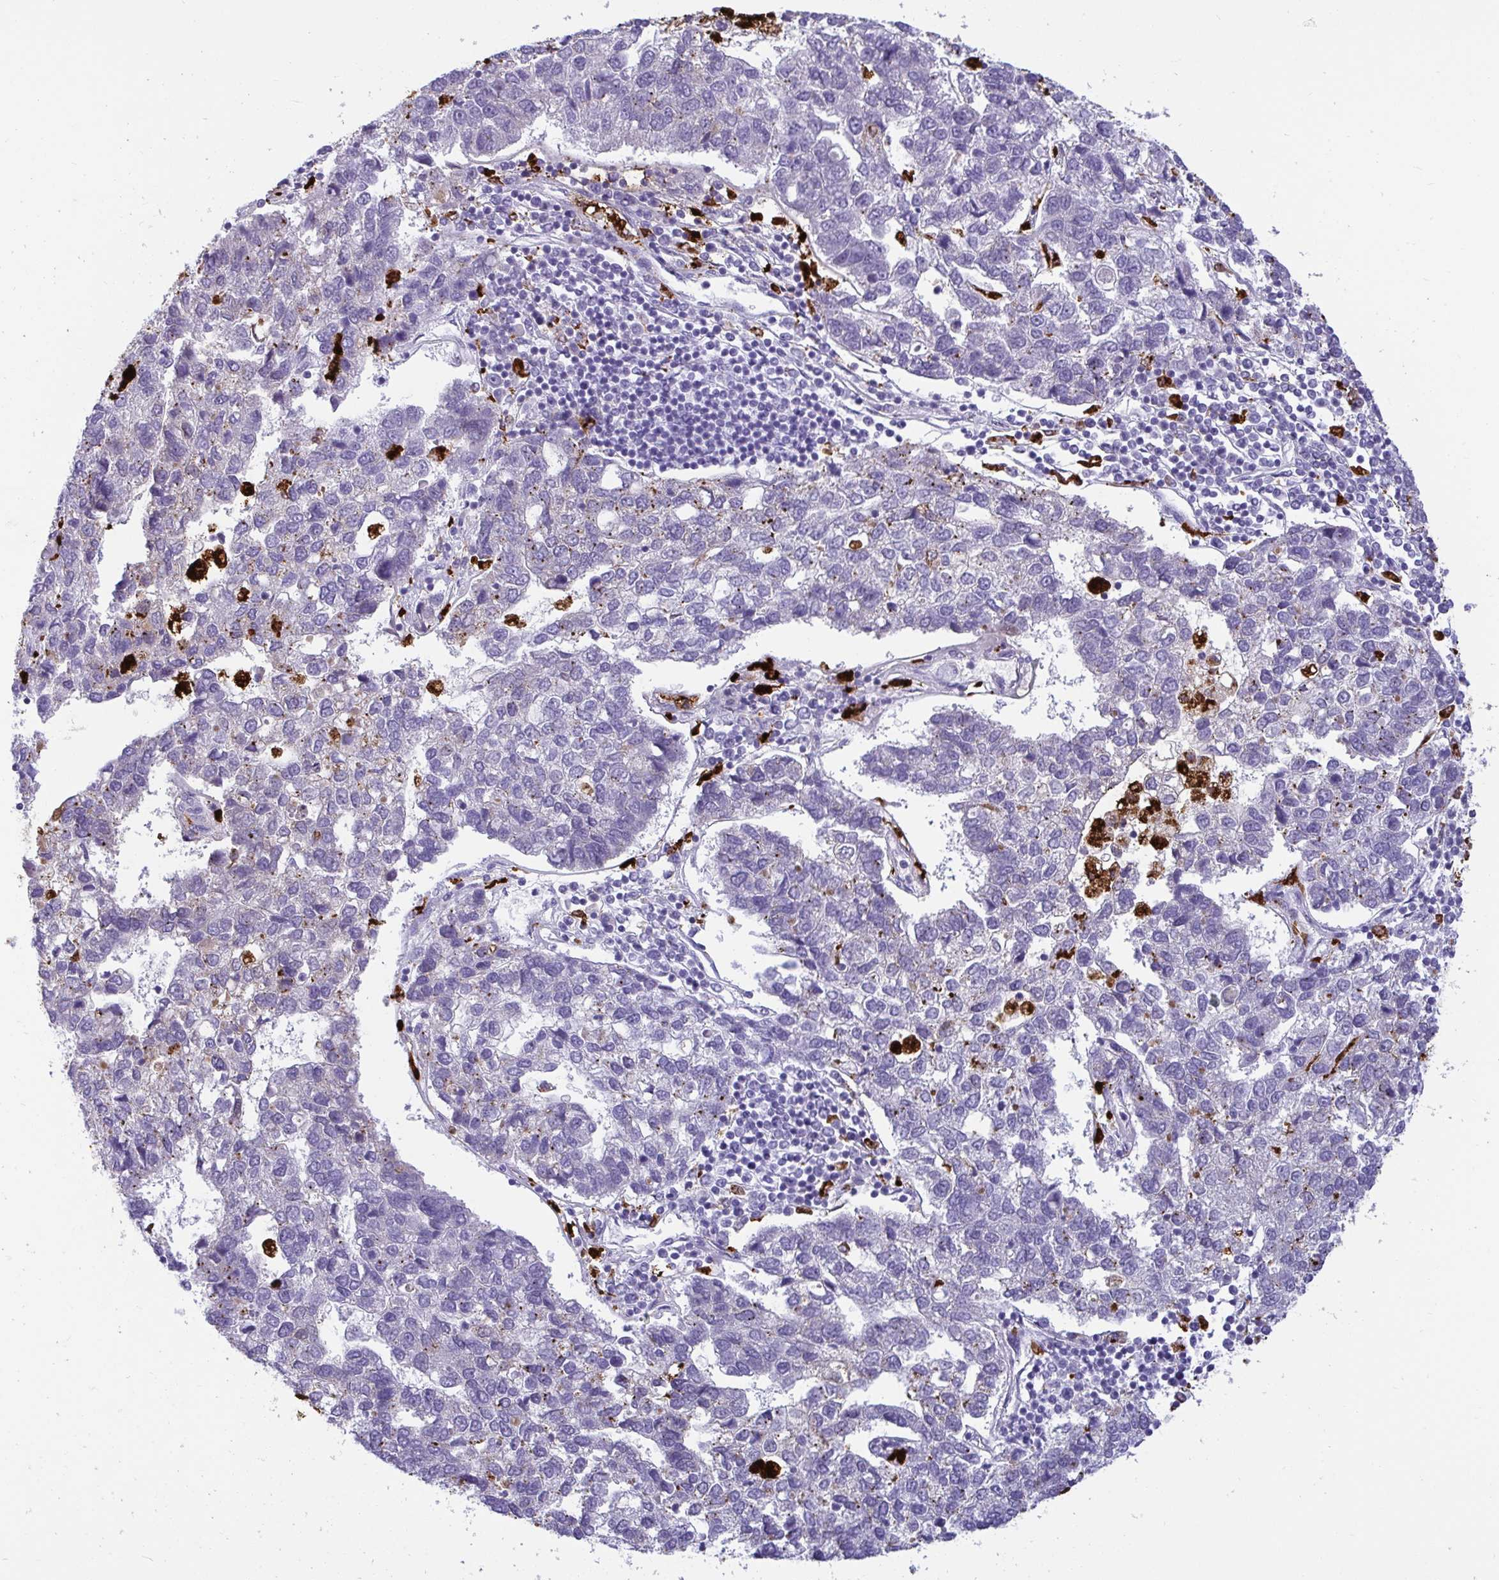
{"staining": {"intensity": "negative", "quantity": "none", "location": "none"}, "tissue": "pancreatic cancer", "cell_type": "Tumor cells", "image_type": "cancer", "snomed": [{"axis": "morphology", "description": "Adenocarcinoma, NOS"}, {"axis": "topography", "description": "Pancreas"}], "caption": "The immunohistochemistry (IHC) photomicrograph has no significant expression in tumor cells of pancreatic cancer tissue.", "gene": "CPVL", "patient": {"sex": "female", "age": 61}}